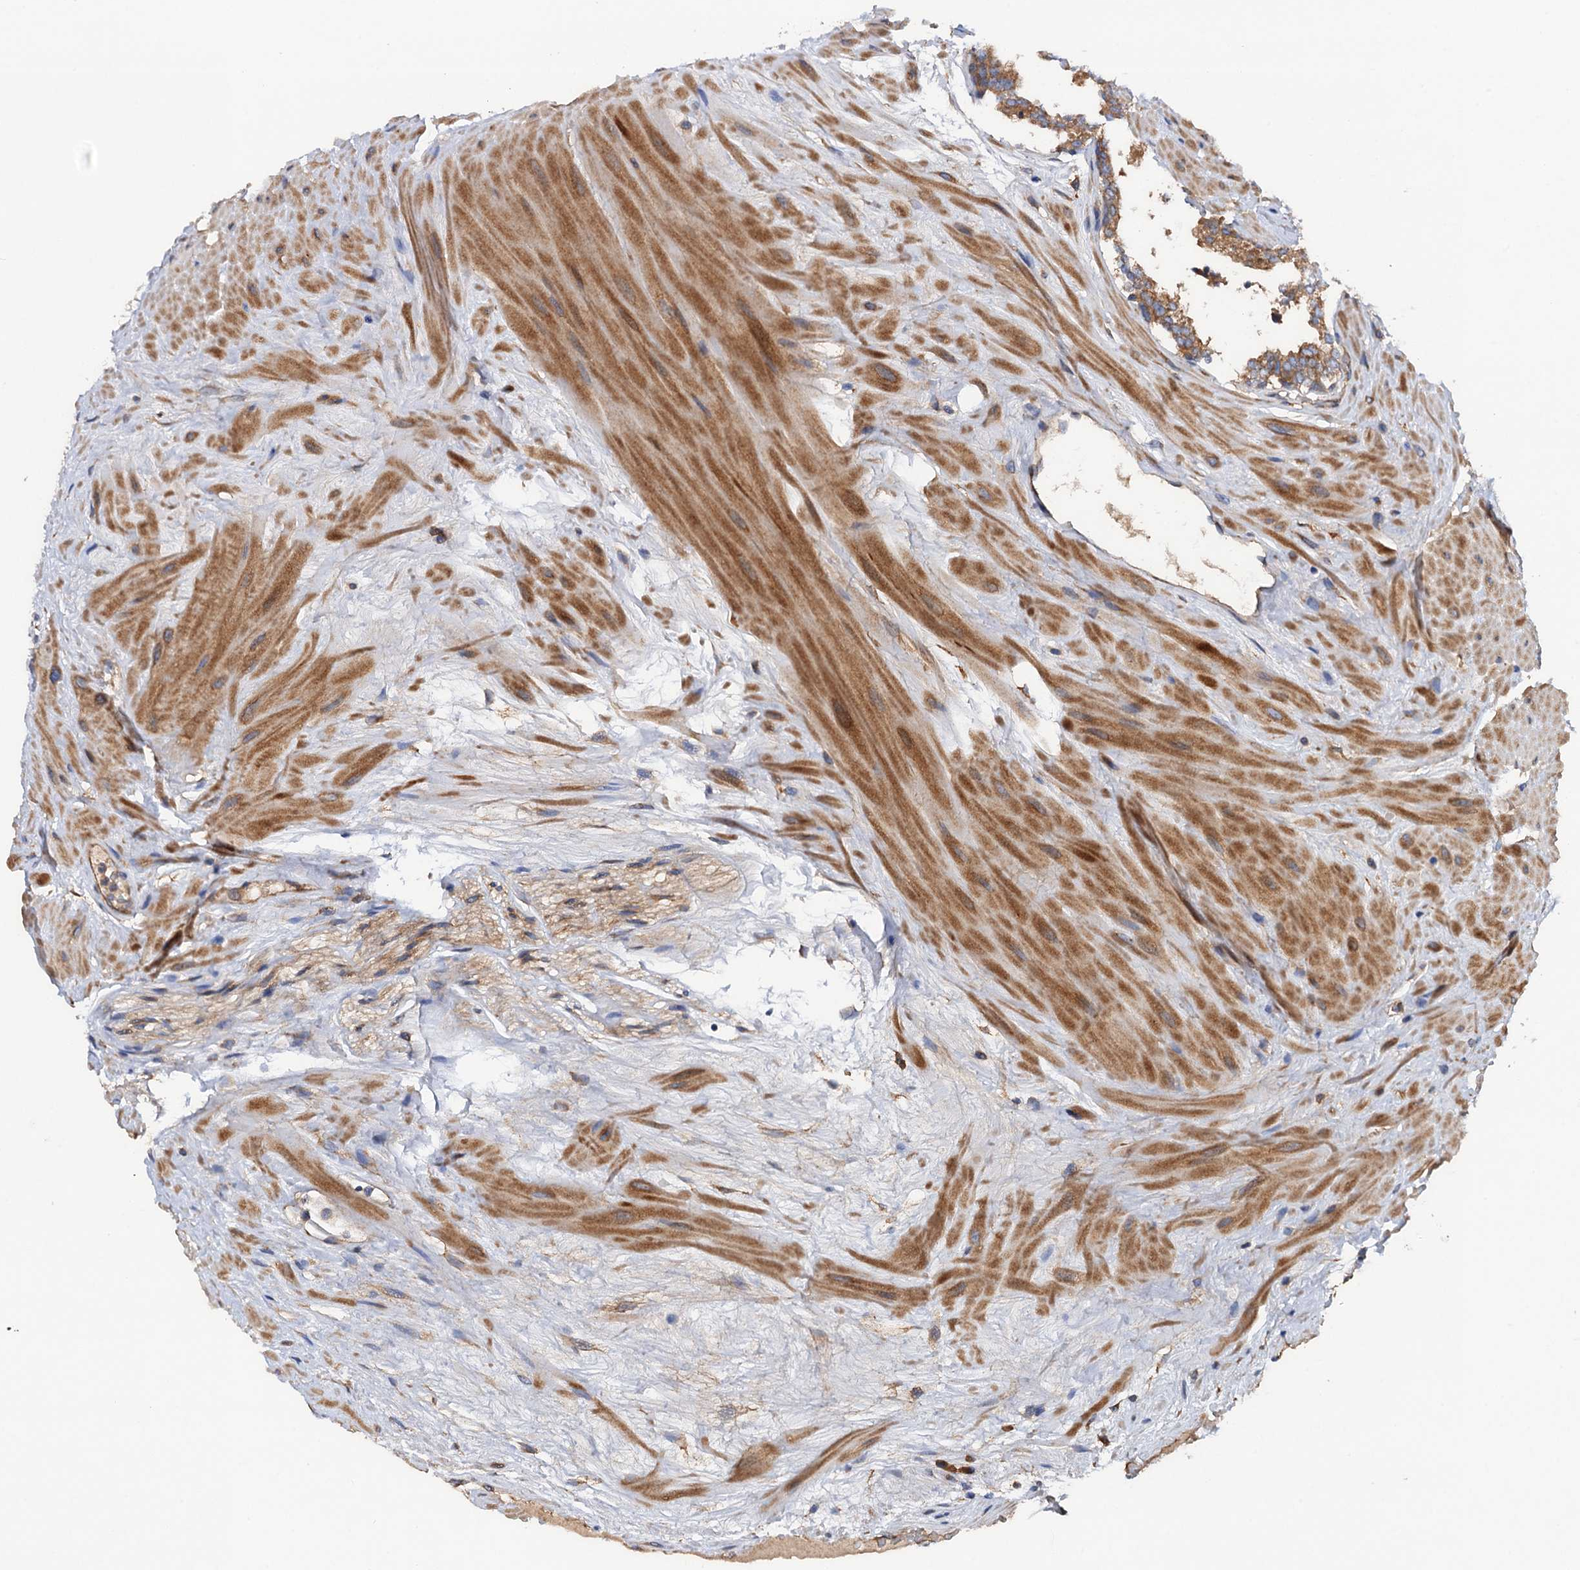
{"staining": {"intensity": "moderate", "quantity": ">75%", "location": "cytoplasmic/membranous"}, "tissue": "prostate cancer", "cell_type": "Tumor cells", "image_type": "cancer", "snomed": [{"axis": "morphology", "description": "Adenocarcinoma, High grade"}, {"axis": "topography", "description": "Prostate"}], "caption": "This image shows immunohistochemistry staining of adenocarcinoma (high-grade) (prostate), with medium moderate cytoplasmic/membranous expression in about >75% of tumor cells.", "gene": "MRPL48", "patient": {"sex": "male", "age": 65}}